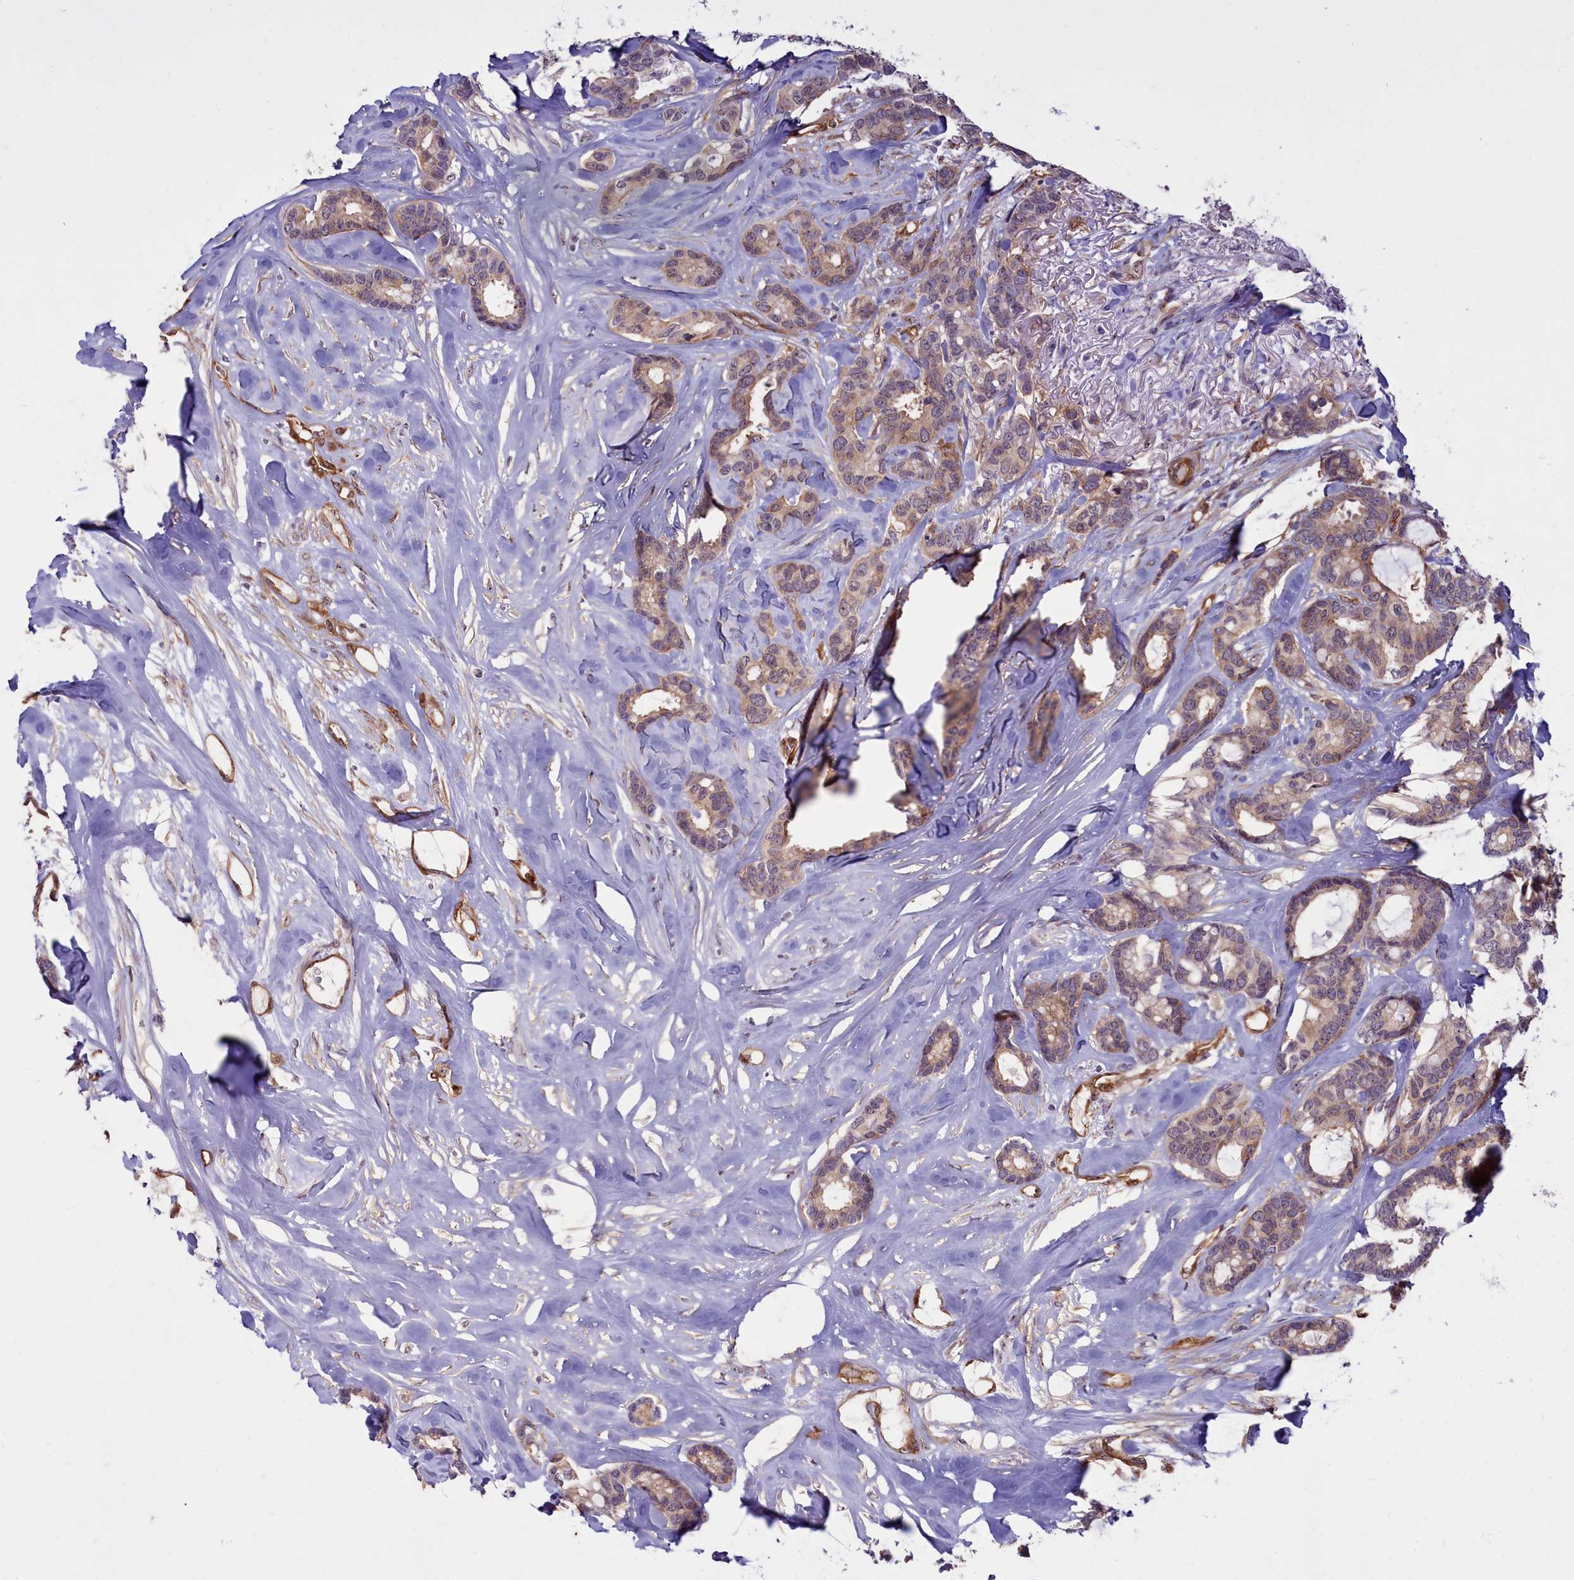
{"staining": {"intensity": "weak", "quantity": ">75%", "location": "cytoplasmic/membranous"}, "tissue": "breast cancer", "cell_type": "Tumor cells", "image_type": "cancer", "snomed": [{"axis": "morphology", "description": "Duct carcinoma"}, {"axis": "topography", "description": "Breast"}], "caption": "Protein staining of infiltrating ductal carcinoma (breast) tissue demonstrates weak cytoplasmic/membranous positivity in approximately >75% of tumor cells. The staining was performed using DAB, with brown indicating positive protein expression. Nuclei are stained blue with hematoxylin.", "gene": "BCAR1", "patient": {"sex": "female", "age": 87}}